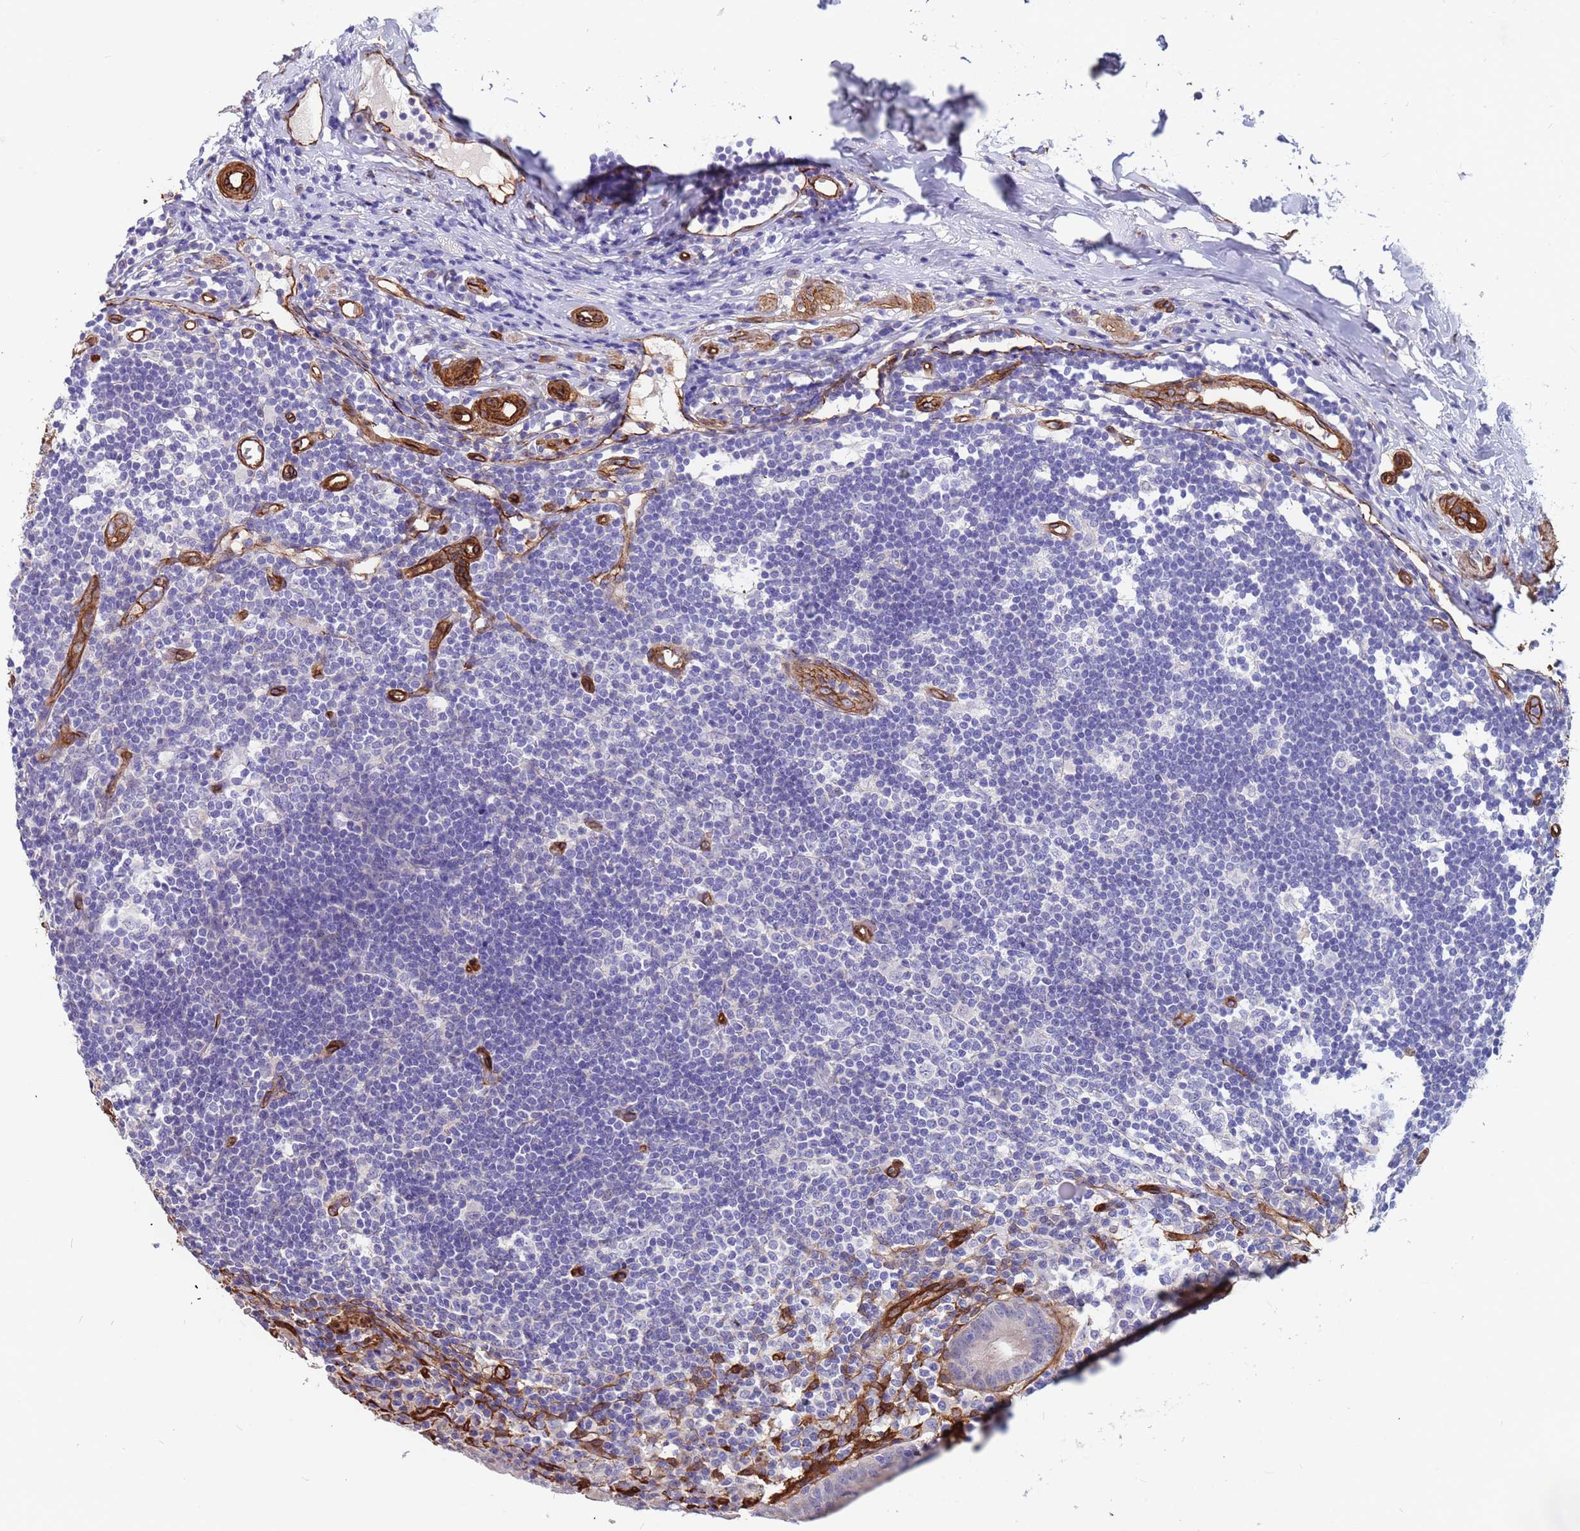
{"staining": {"intensity": "negative", "quantity": "none", "location": "none"}, "tissue": "appendix", "cell_type": "Glandular cells", "image_type": "normal", "snomed": [{"axis": "morphology", "description": "Normal tissue, NOS"}, {"axis": "topography", "description": "Appendix"}], "caption": "Glandular cells show no significant positivity in normal appendix.", "gene": "EHD2", "patient": {"sex": "female", "age": 54}}